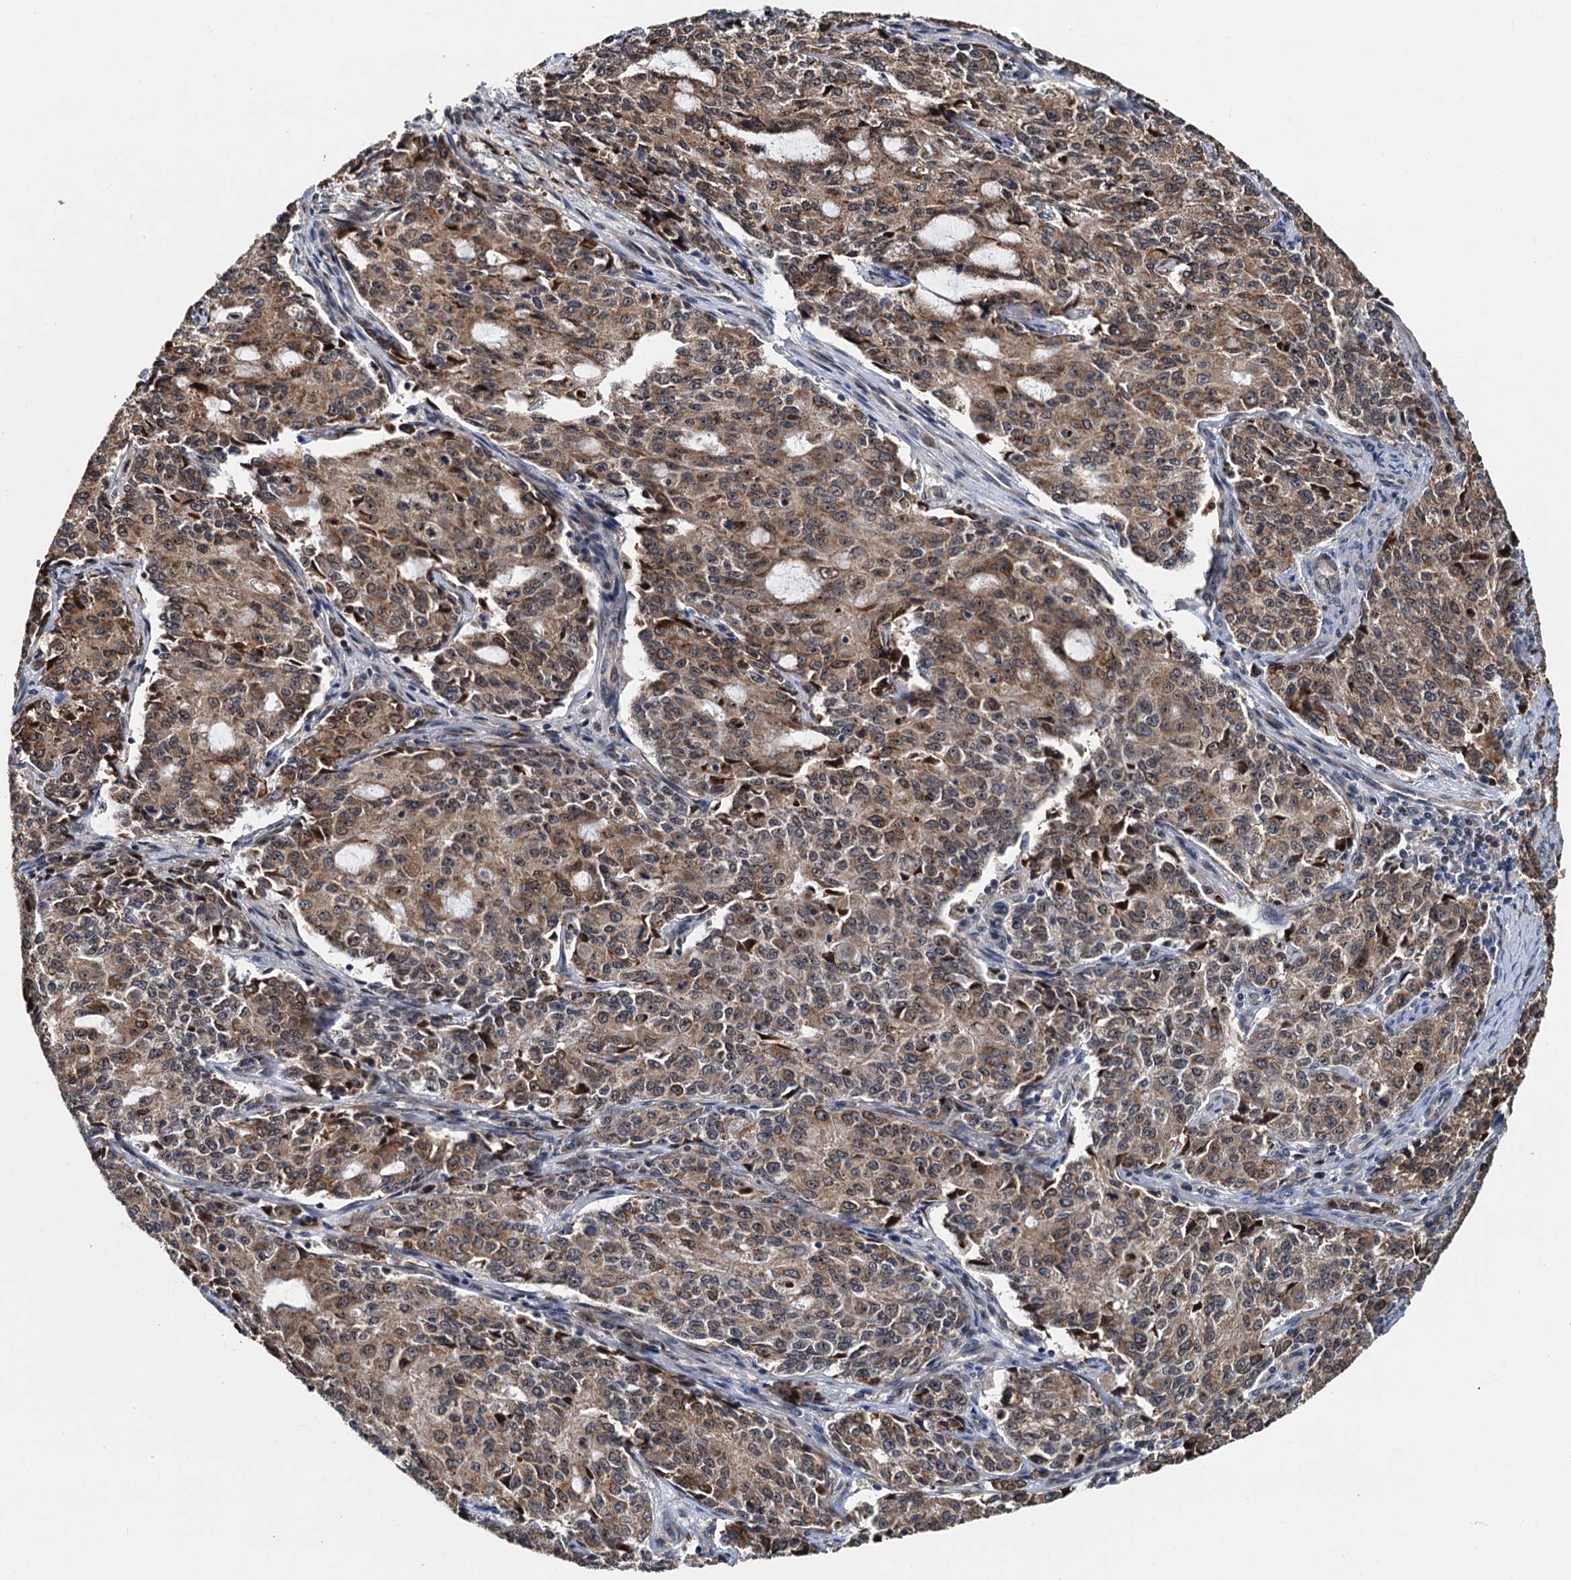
{"staining": {"intensity": "moderate", "quantity": "25%-75%", "location": "cytoplasmic/membranous"}, "tissue": "endometrial cancer", "cell_type": "Tumor cells", "image_type": "cancer", "snomed": [{"axis": "morphology", "description": "Adenocarcinoma, NOS"}, {"axis": "topography", "description": "Endometrium"}], "caption": "There is medium levels of moderate cytoplasmic/membranous expression in tumor cells of endometrial cancer, as demonstrated by immunohistochemical staining (brown color).", "gene": "DNAJC21", "patient": {"sex": "female", "age": 50}}